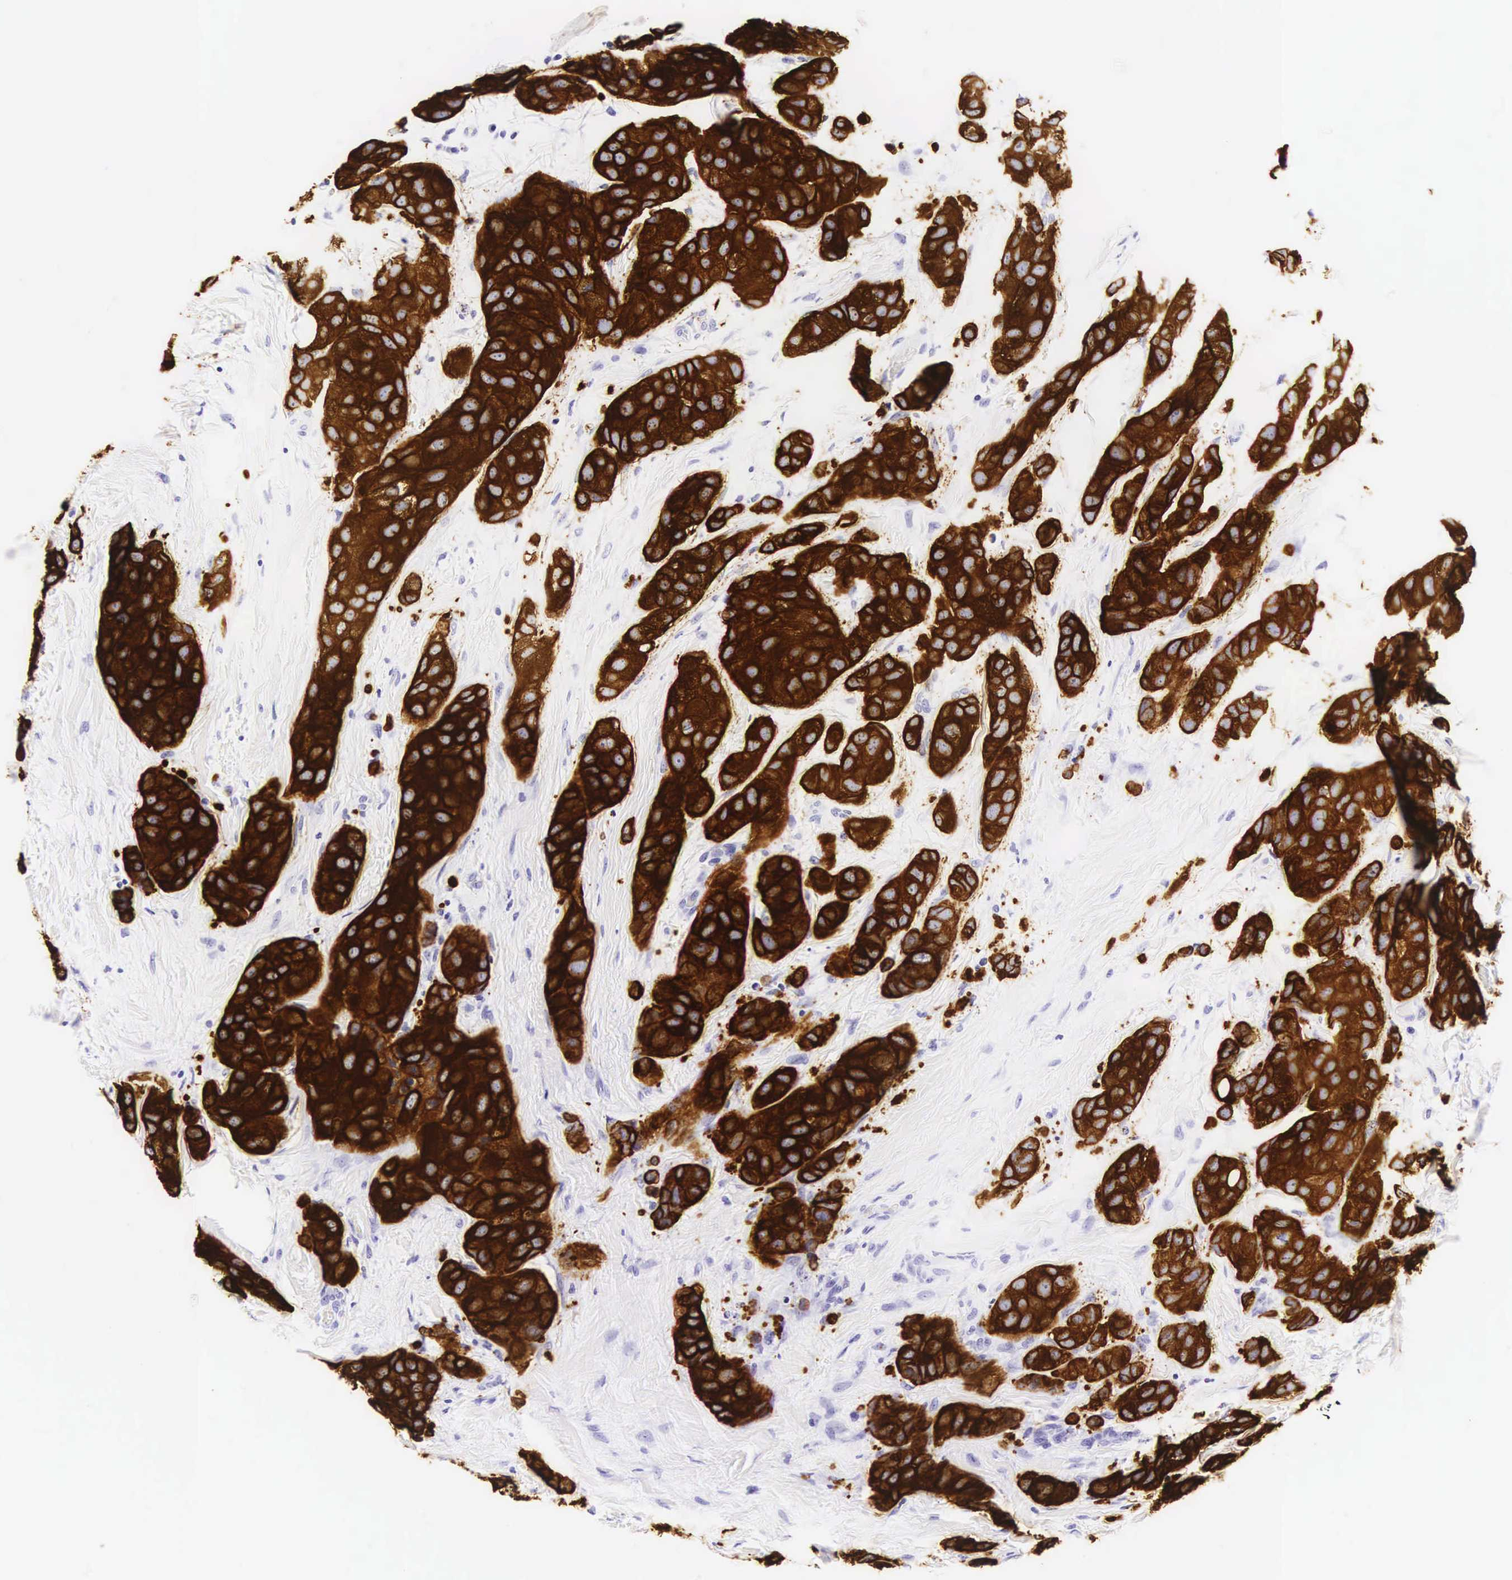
{"staining": {"intensity": "strong", "quantity": ">75%", "location": "cytoplasmic/membranous"}, "tissue": "breast cancer", "cell_type": "Tumor cells", "image_type": "cancer", "snomed": [{"axis": "morphology", "description": "Duct carcinoma"}, {"axis": "topography", "description": "Breast"}], "caption": "Strong cytoplasmic/membranous staining for a protein is identified in about >75% of tumor cells of breast cancer using IHC.", "gene": "KRT18", "patient": {"sex": "female", "age": 68}}